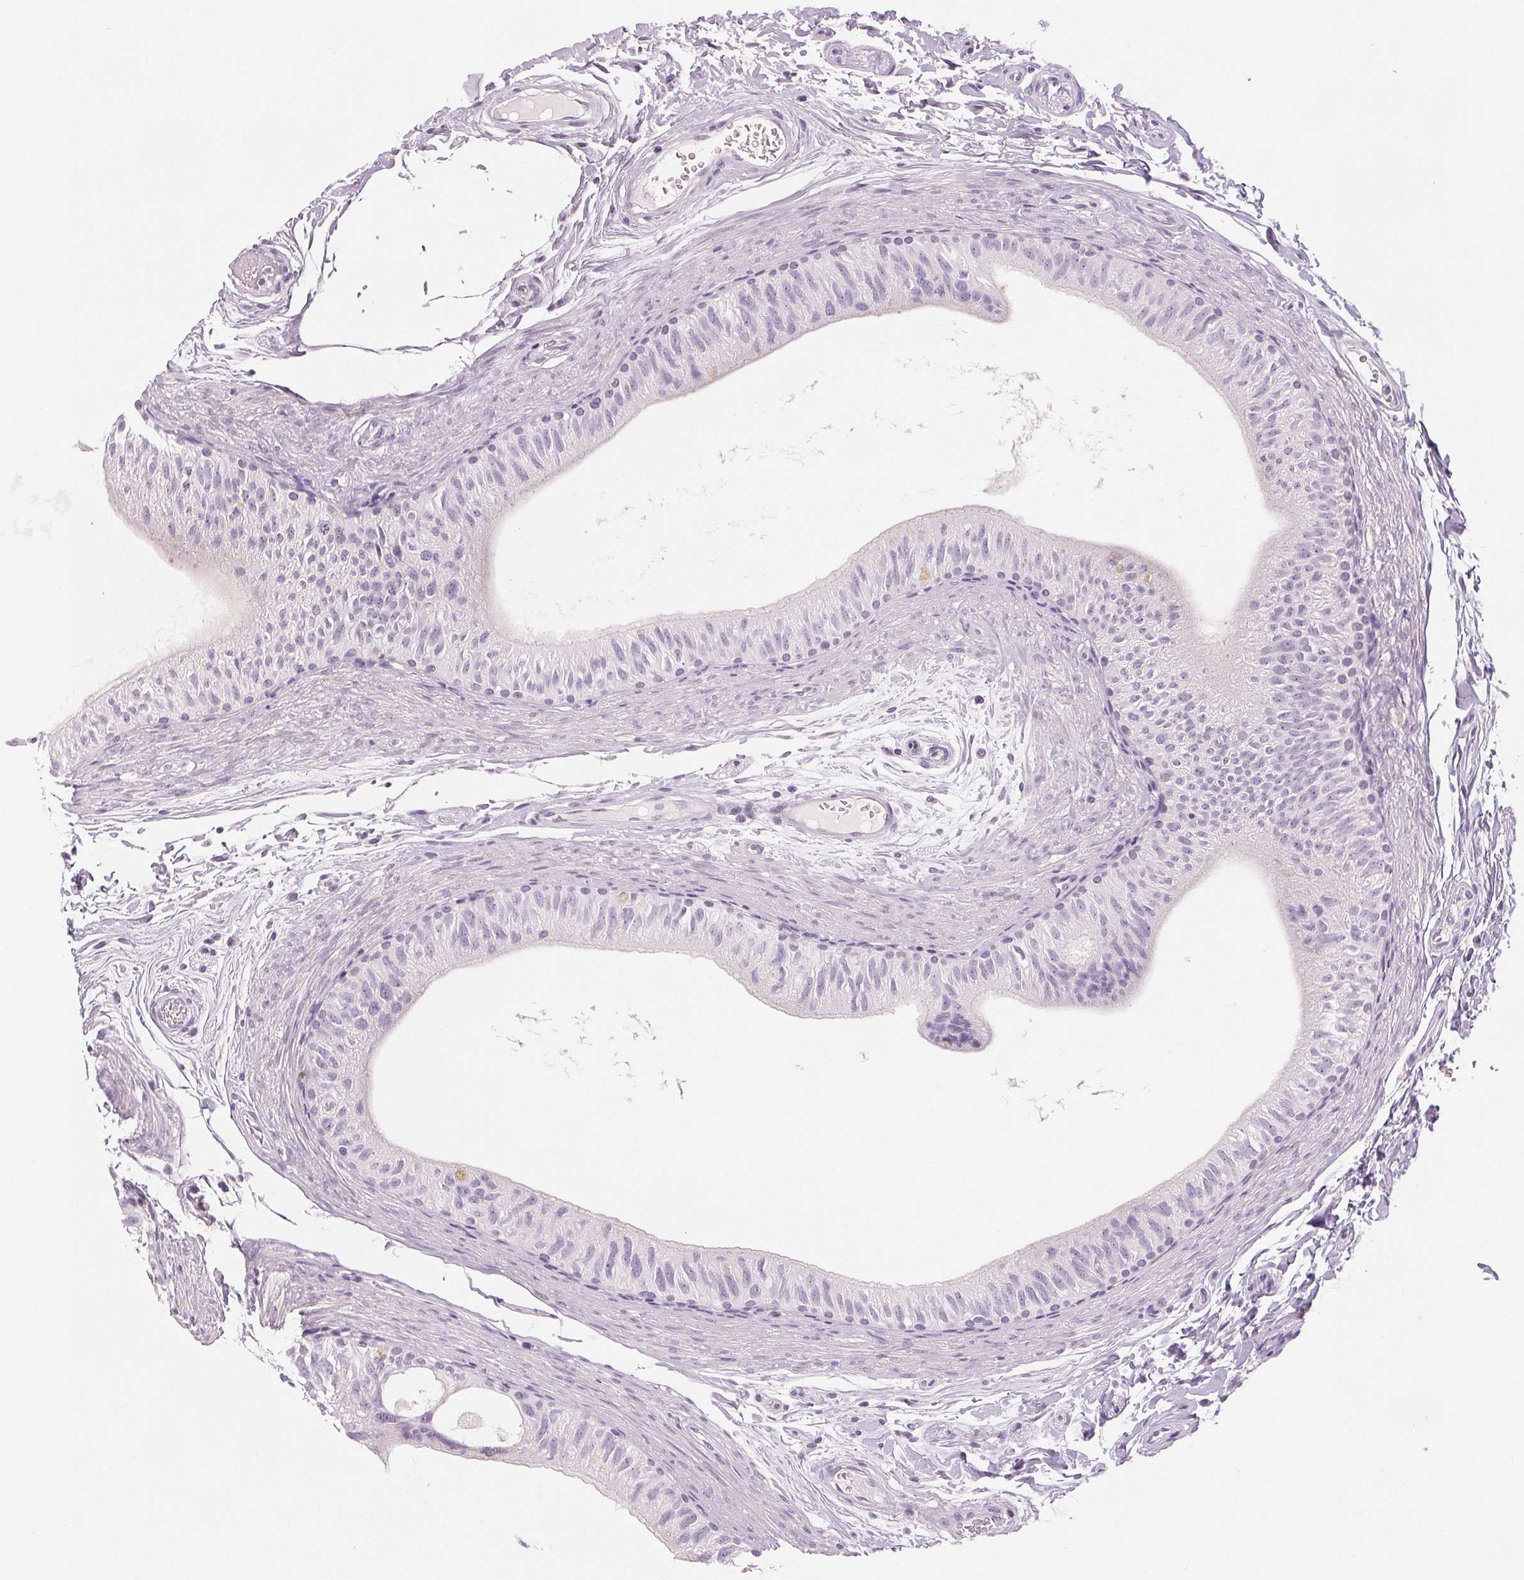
{"staining": {"intensity": "weak", "quantity": "<25%", "location": "cytoplasmic/membranous"}, "tissue": "epididymis", "cell_type": "Glandular cells", "image_type": "normal", "snomed": [{"axis": "morphology", "description": "Normal tissue, NOS"}, {"axis": "topography", "description": "Epididymis"}], "caption": "This is an IHC micrograph of normal human epididymis. There is no staining in glandular cells.", "gene": "EHHADH", "patient": {"sex": "male", "age": 36}}